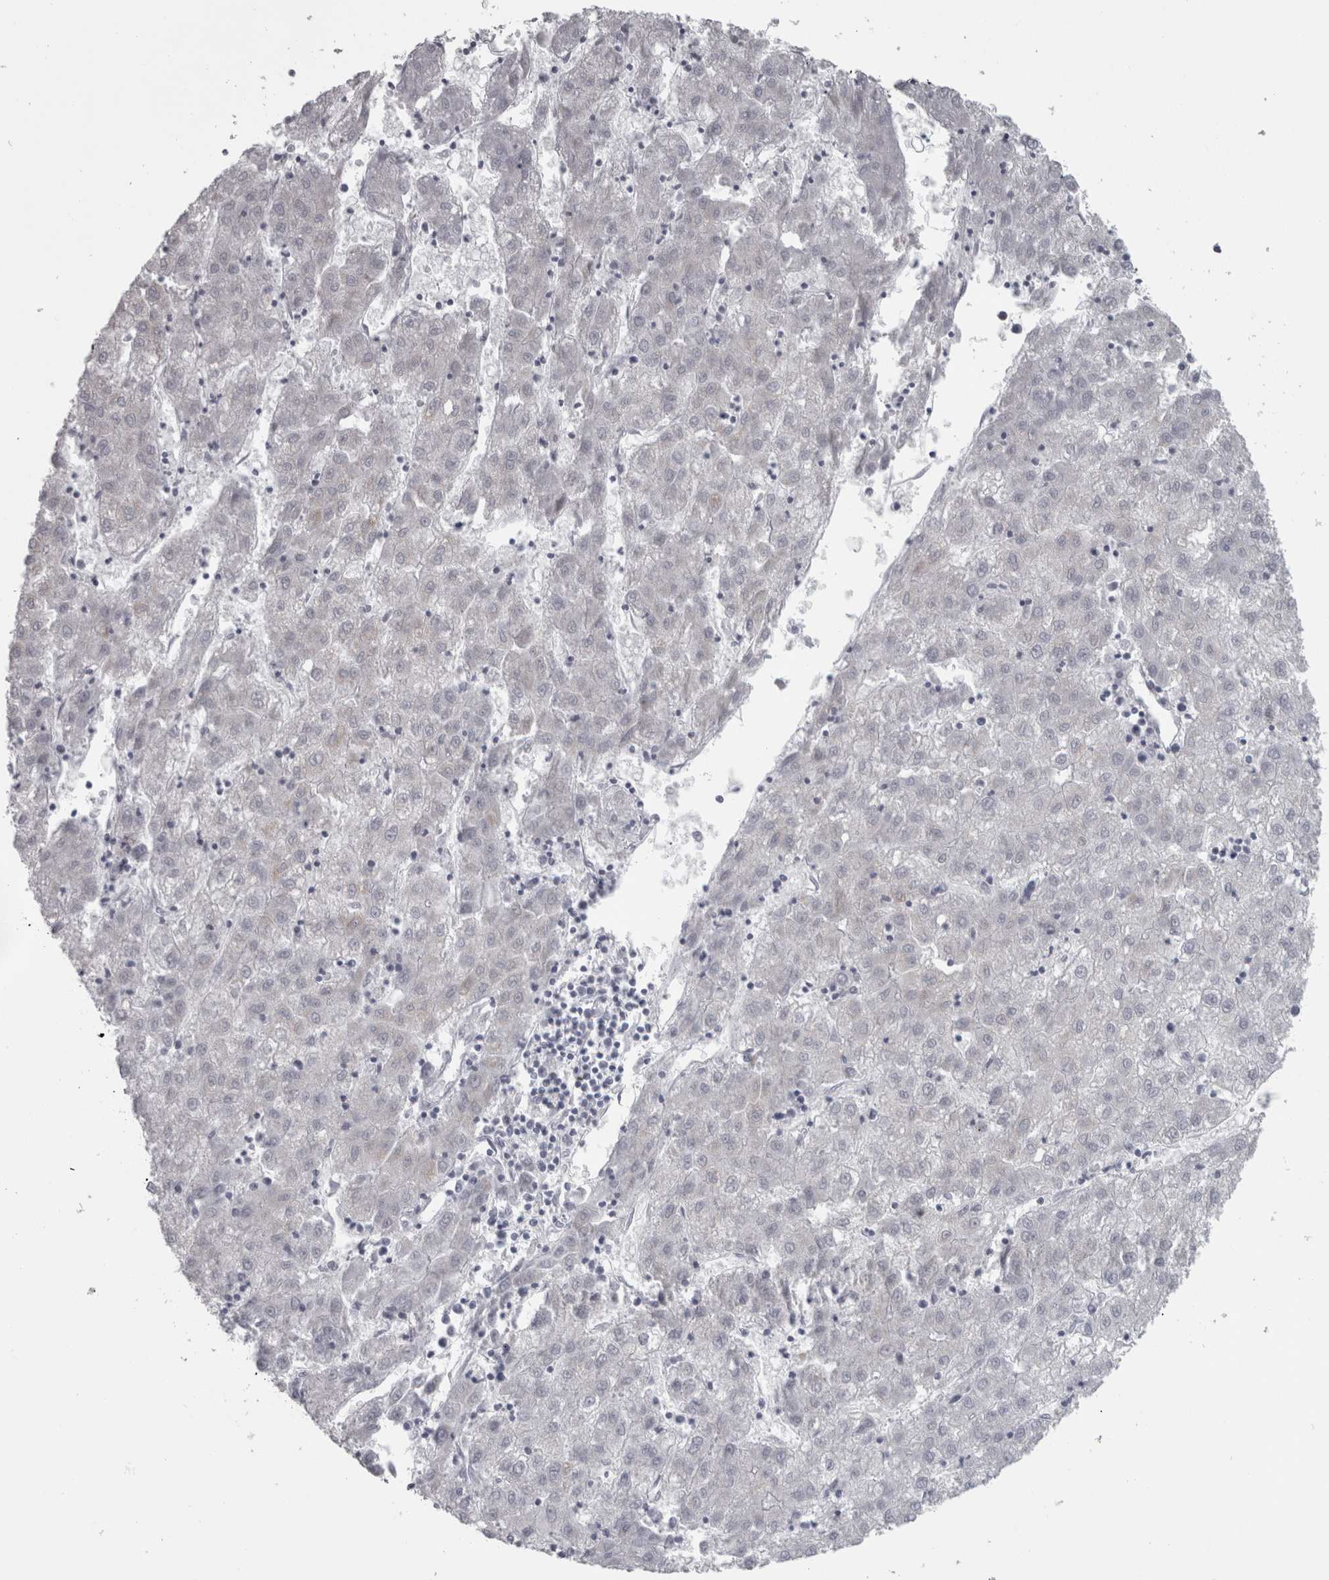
{"staining": {"intensity": "negative", "quantity": "none", "location": "none"}, "tissue": "liver cancer", "cell_type": "Tumor cells", "image_type": "cancer", "snomed": [{"axis": "morphology", "description": "Carcinoma, Hepatocellular, NOS"}, {"axis": "topography", "description": "Liver"}], "caption": "A high-resolution micrograph shows IHC staining of liver cancer (hepatocellular carcinoma), which exhibits no significant positivity in tumor cells.", "gene": "PPP1R12B", "patient": {"sex": "male", "age": 72}}